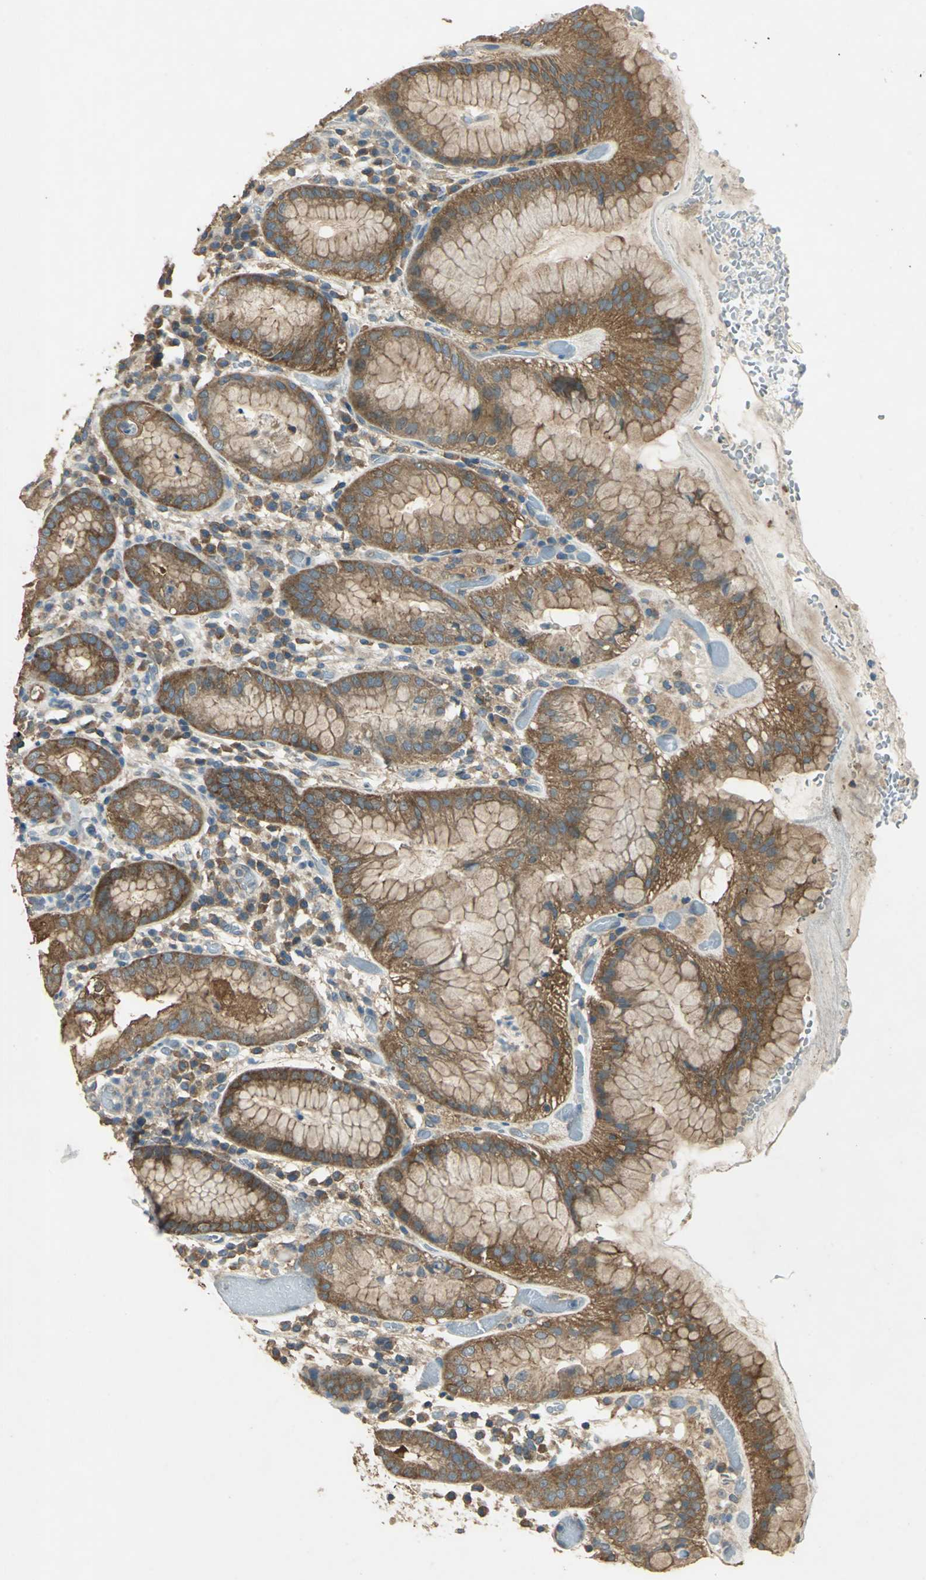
{"staining": {"intensity": "strong", "quantity": ">75%", "location": "cytoplasmic/membranous"}, "tissue": "stomach", "cell_type": "Glandular cells", "image_type": "normal", "snomed": [{"axis": "morphology", "description": "Normal tissue, NOS"}, {"axis": "topography", "description": "Stomach"}, {"axis": "topography", "description": "Stomach, lower"}], "caption": "A high amount of strong cytoplasmic/membranous expression is seen in approximately >75% of glandular cells in normal stomach.", "gene": "SHC2", "patient": {"sex": "female", "age": 75}}